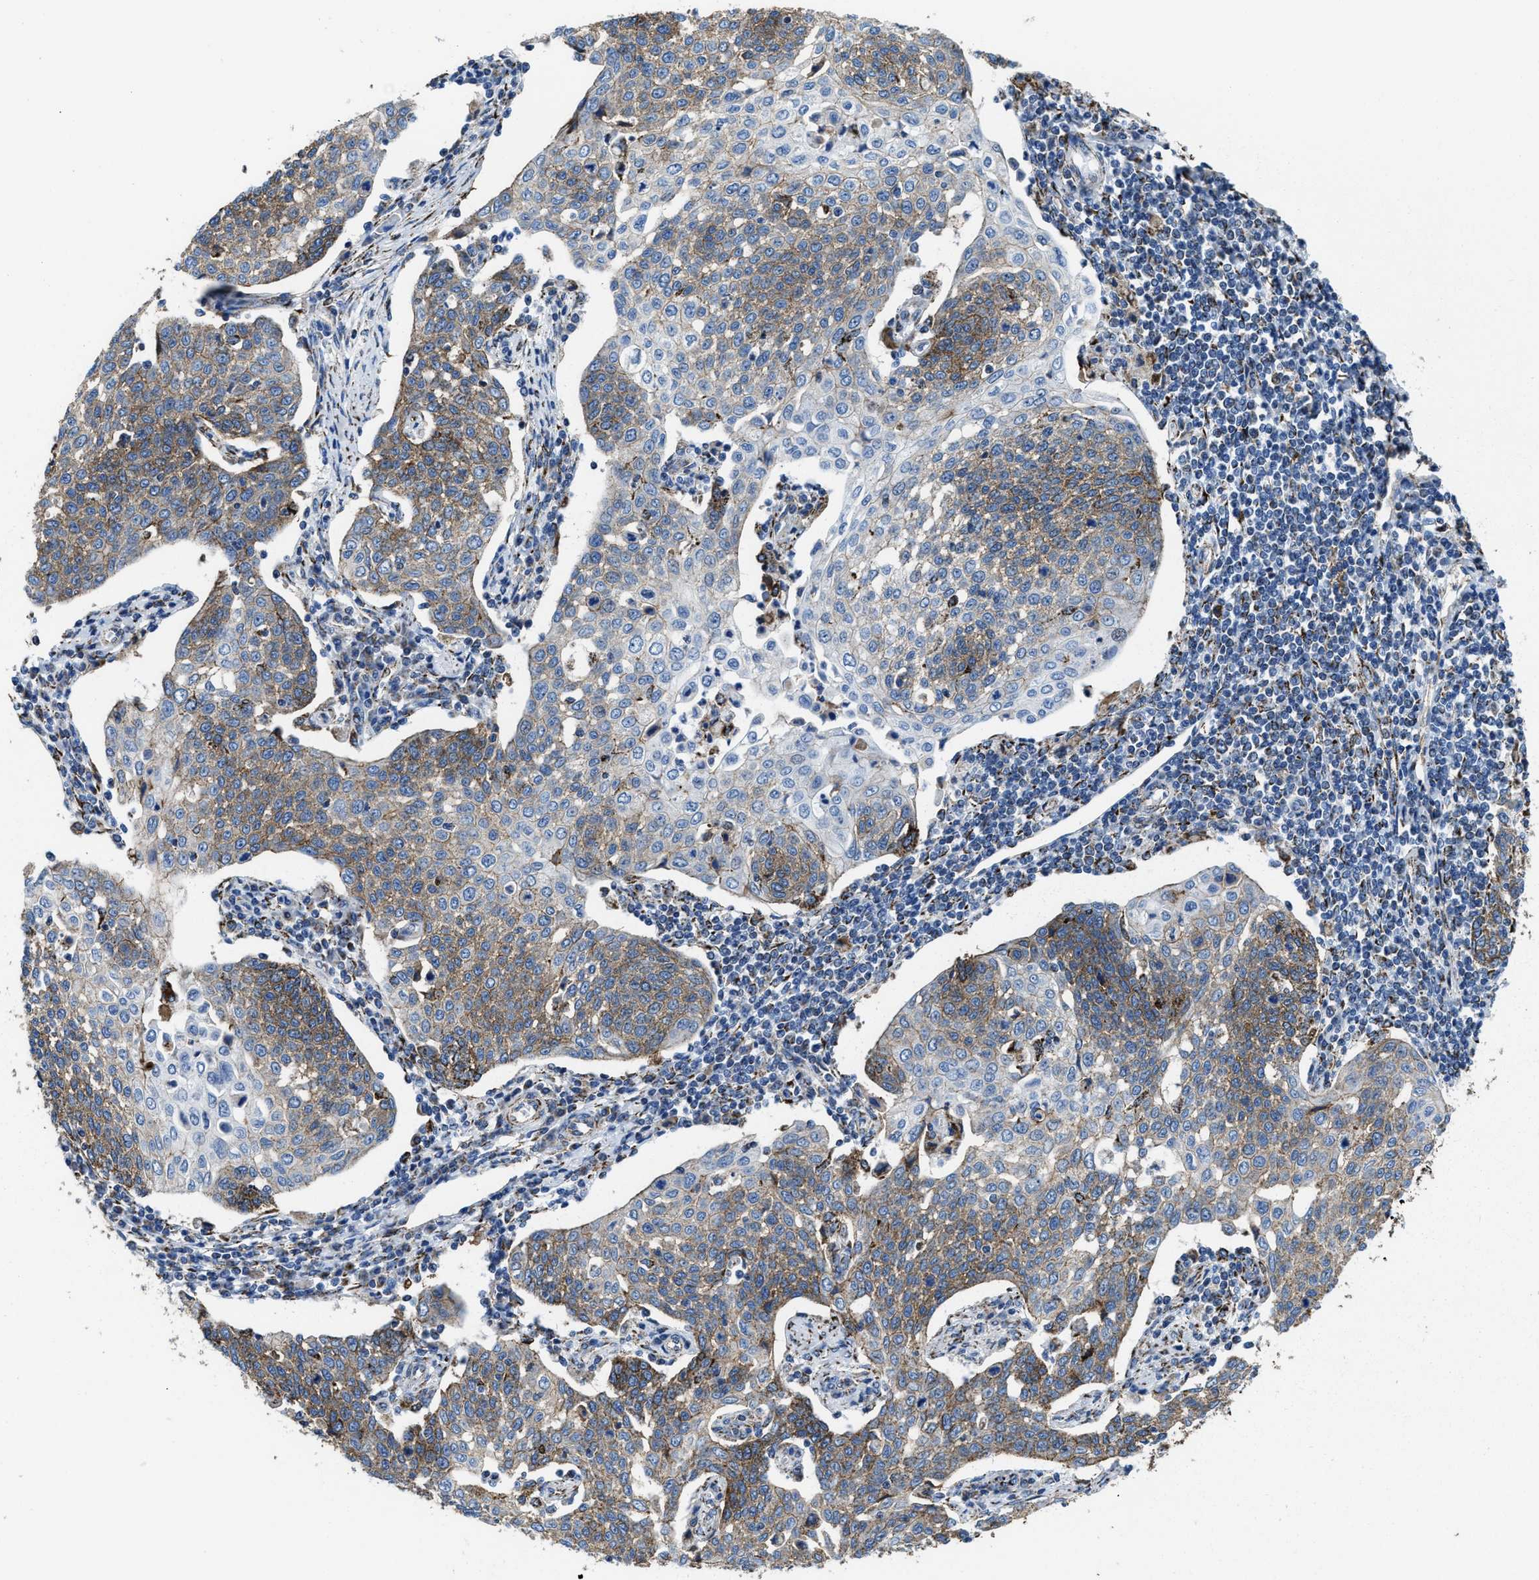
{"staining": {"intensity": "weak", "quantity": "25%-75%", "location": "cytoplasmic/membranous"}, "tissue": "cervical cancer", "cell_type": "Tumor cells", "image_type": "cancer", "snomed": [{"axis": "morphology", "description": "Squamous cell carcinoma, NOS"}, {"axis": "topography", "description": "Cervix"}], "caption": "Protein analysis of cervical cancer (squamous cell carcinoma) tissue displays weak cytoplasmic/membranous expression in about 25%-75% of tumor cells.", "gene": "ALDH1B1", "patient": {"sex": "female", "age": 34}}